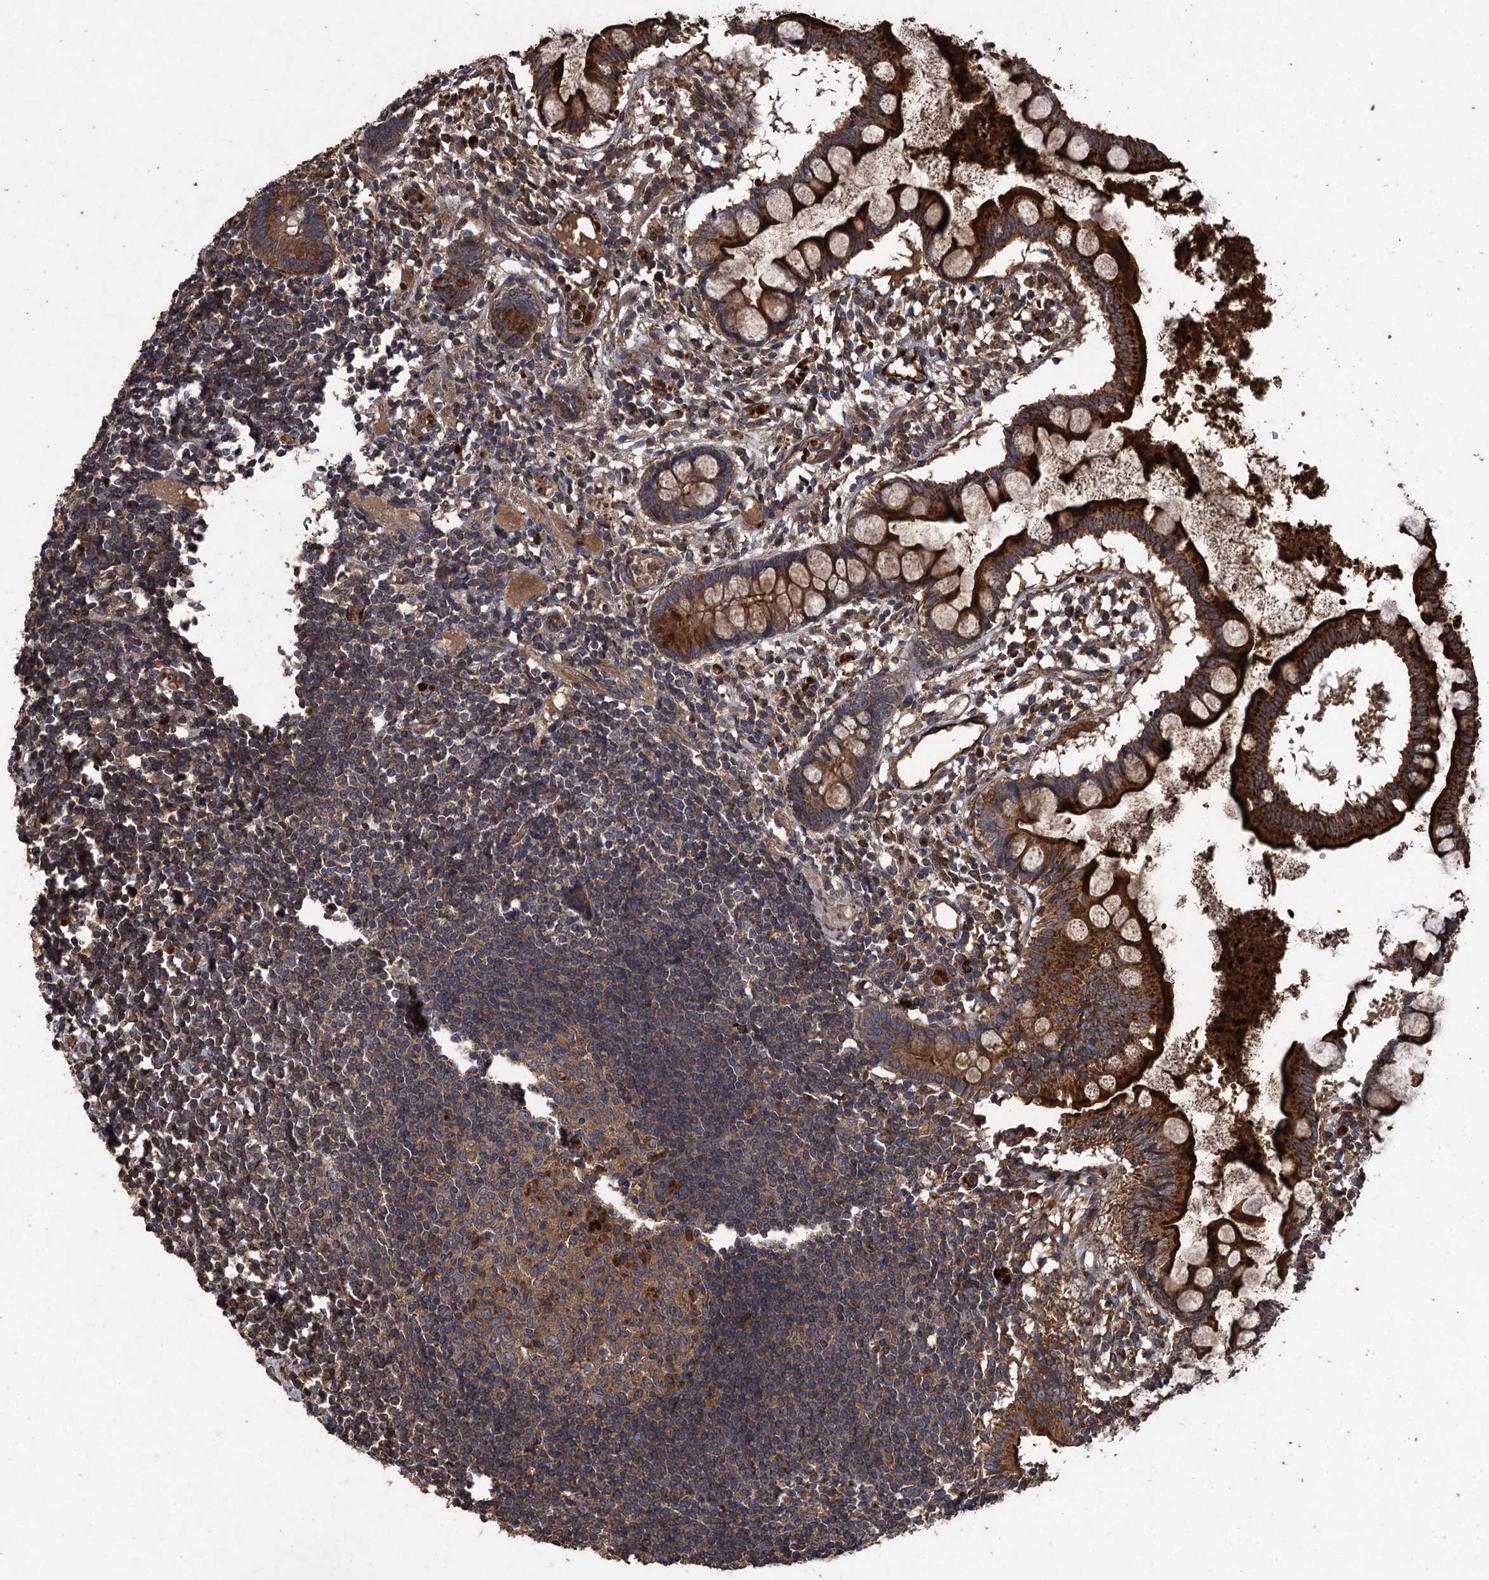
{"staining": {"intensity": "moderate", "quantity": ">75%", "location": "cytoplasmic/membranous"}, "tissue": "colon", "cell_type": "Endothelial cells", "image_type": "normal", "snomed": [{"axis": "morphology", "description": "Normal tissue, NOS"}, {"axis": "morphology", "description": "Adenocarcinoma, NOS"}, {"axis": "topography", "description": "Colon"}], "caption": "Immunohistochemistry of normal colon shows medium levels of moderate cytoplasmic/membranous staining in approximately >75% of endothelial cells.", "gene": "TXNDC11", "patient": {"sex": "female", "age": 55}}